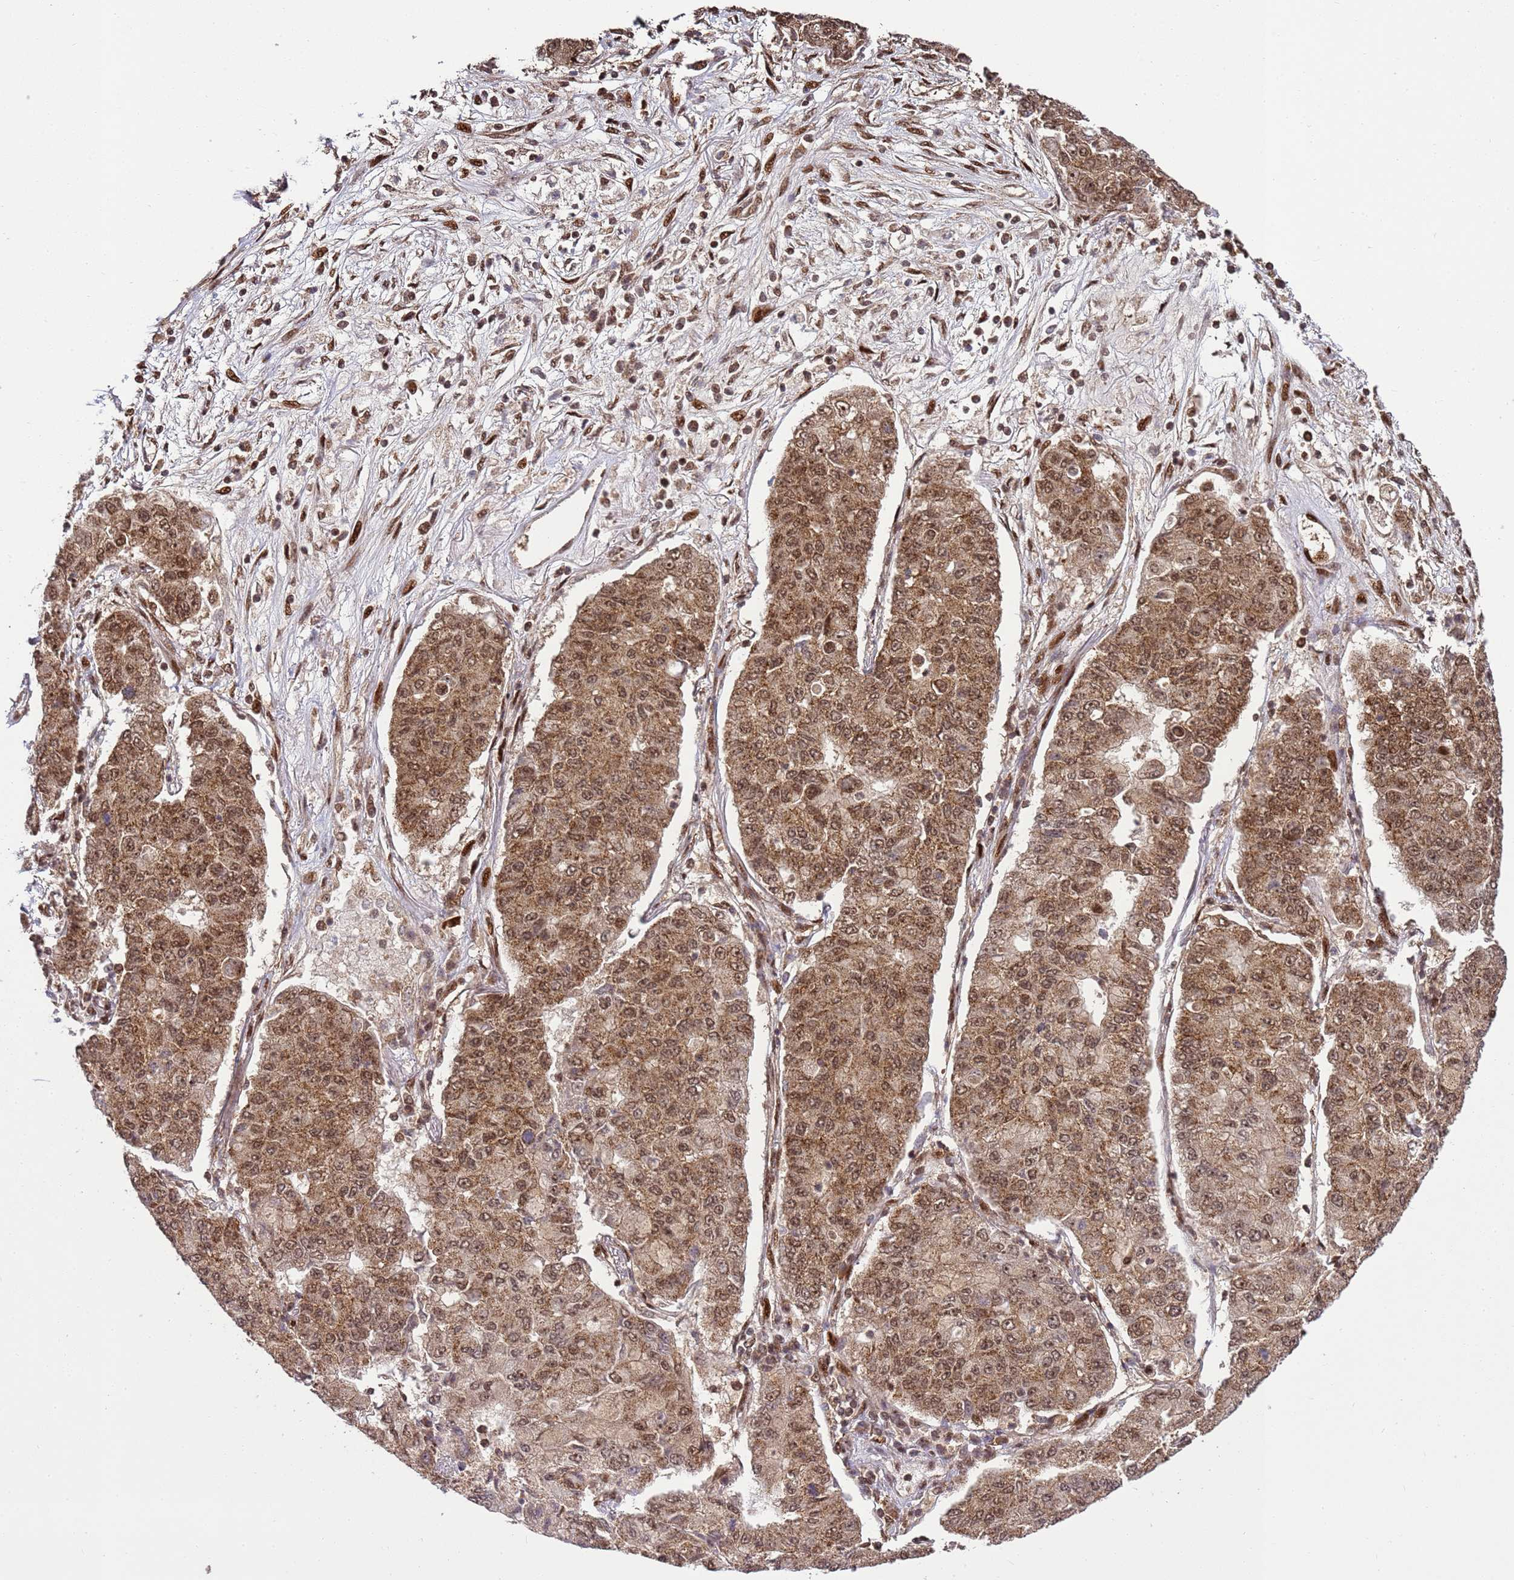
{"staining": {"intensity": "moderate", "quantity": ">75%", "location": "cytoplasmic/membranous,nuclear"}, "tissue": "lung cancer", "cell_type": "Tumor cells", "image_type": "cancer", "snomed": [{"axis": "morphology", "description": "Squamous cell carcinoma, NOS"}, {"axis": "topography", "description": "Lung"}], "caption": "A photomicrograph of lung squamous cell carcinoma stained for a protein shows moderate cytoplasmic/membranous and nuclear brown staining in tumor cells.", "gene": "PEX14", "patient": {"sex": "male", "age": 74}}